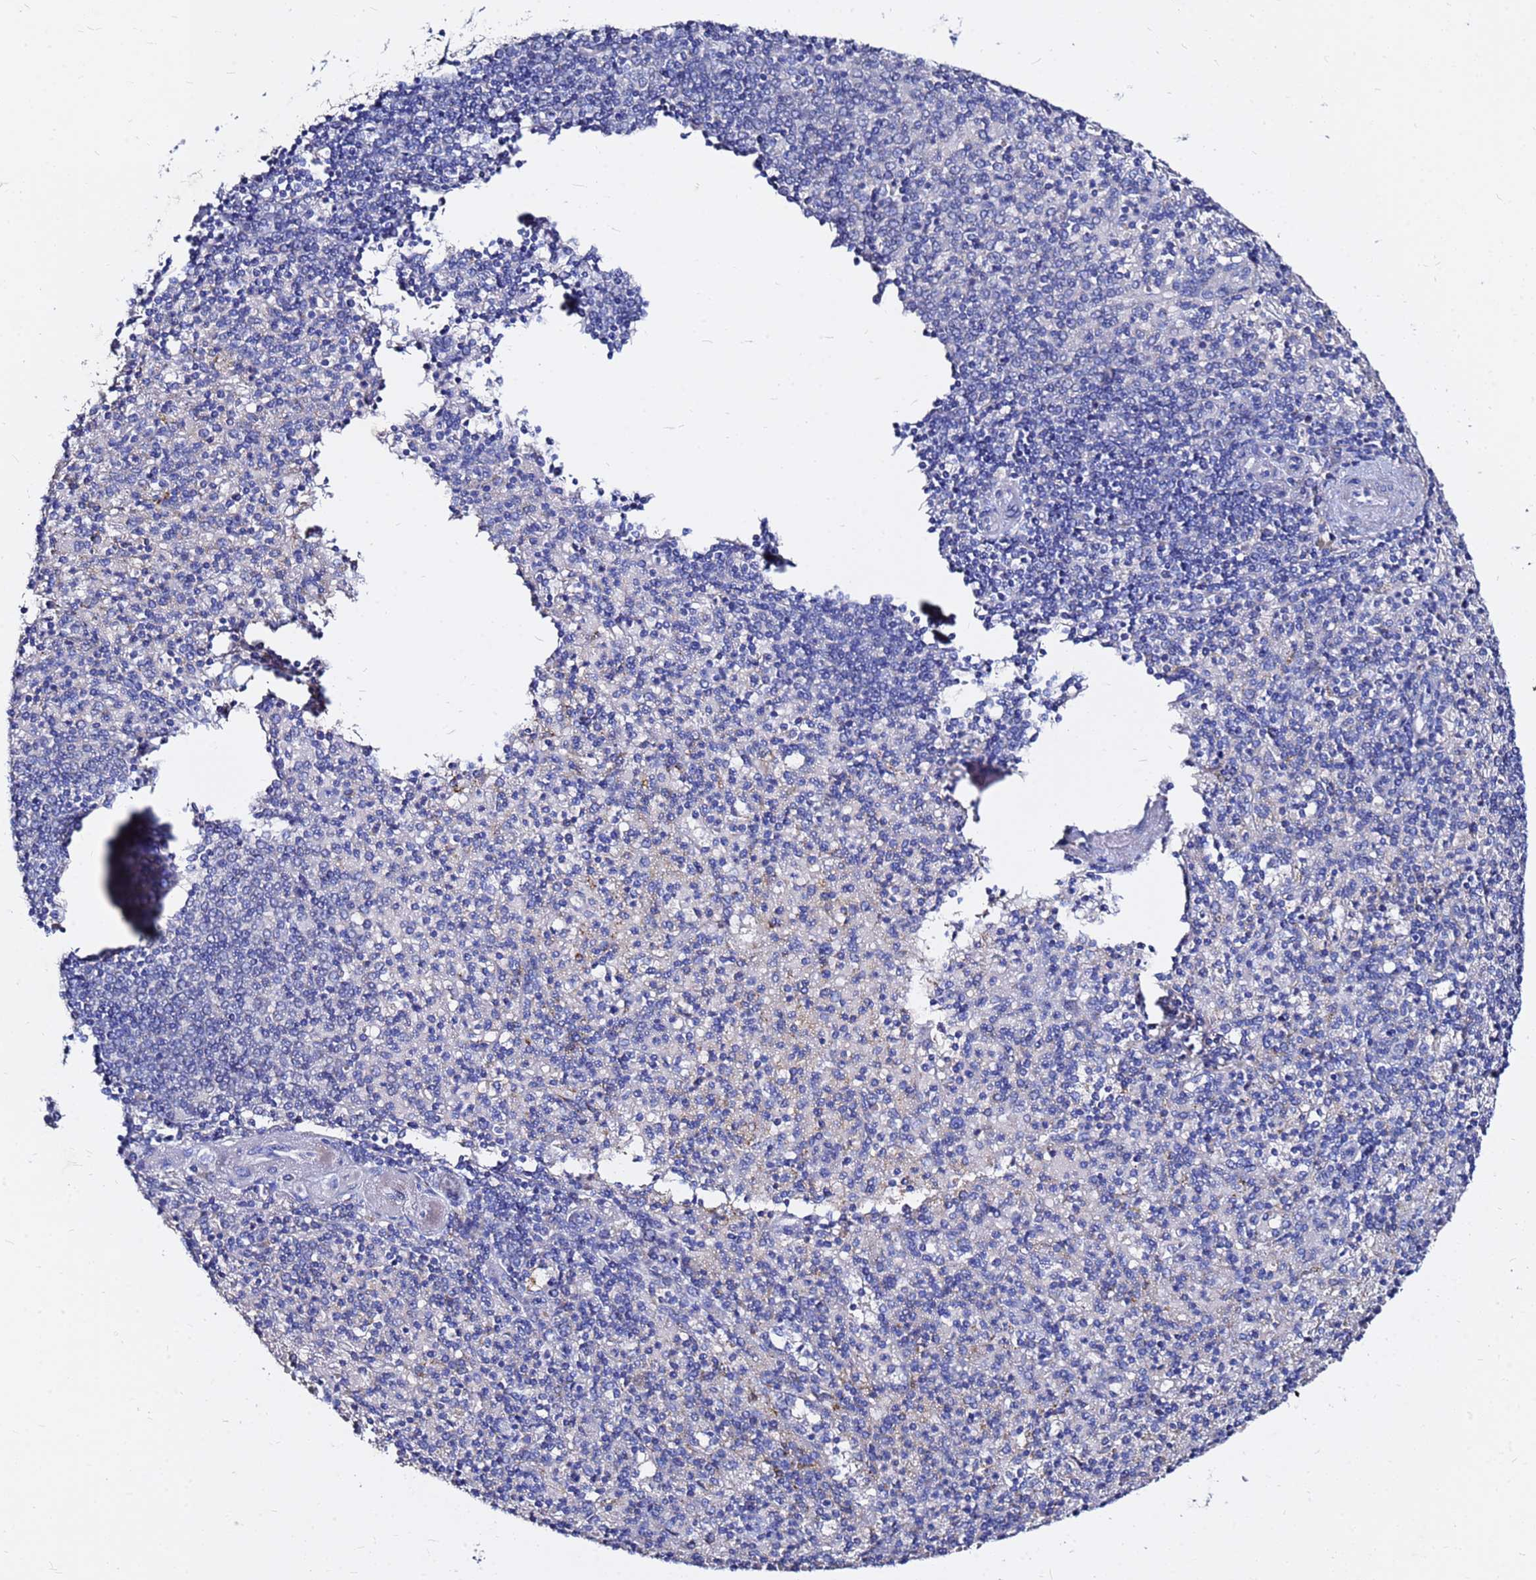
{"staining": {"intensity": "negative", "quantity": "none", "location": "none"}, "tissue": "spleen", "cell_type": "Cells in red pulp", "image_type": "normal", "snomed": [{"axis": "morphology", "description": "Normal tissue, NOS"}, {"axis": "topography", "description": "Spleen"}], "caption": "Immunohistochemical staining of unremarkable spleen demonstrates no significant staining in cells in red pulp. (DAB IHC visualized using brightfield microscopy, high magnification).", "gene": "FAM183A", "patient": {"sex": "male", "age": 82}}